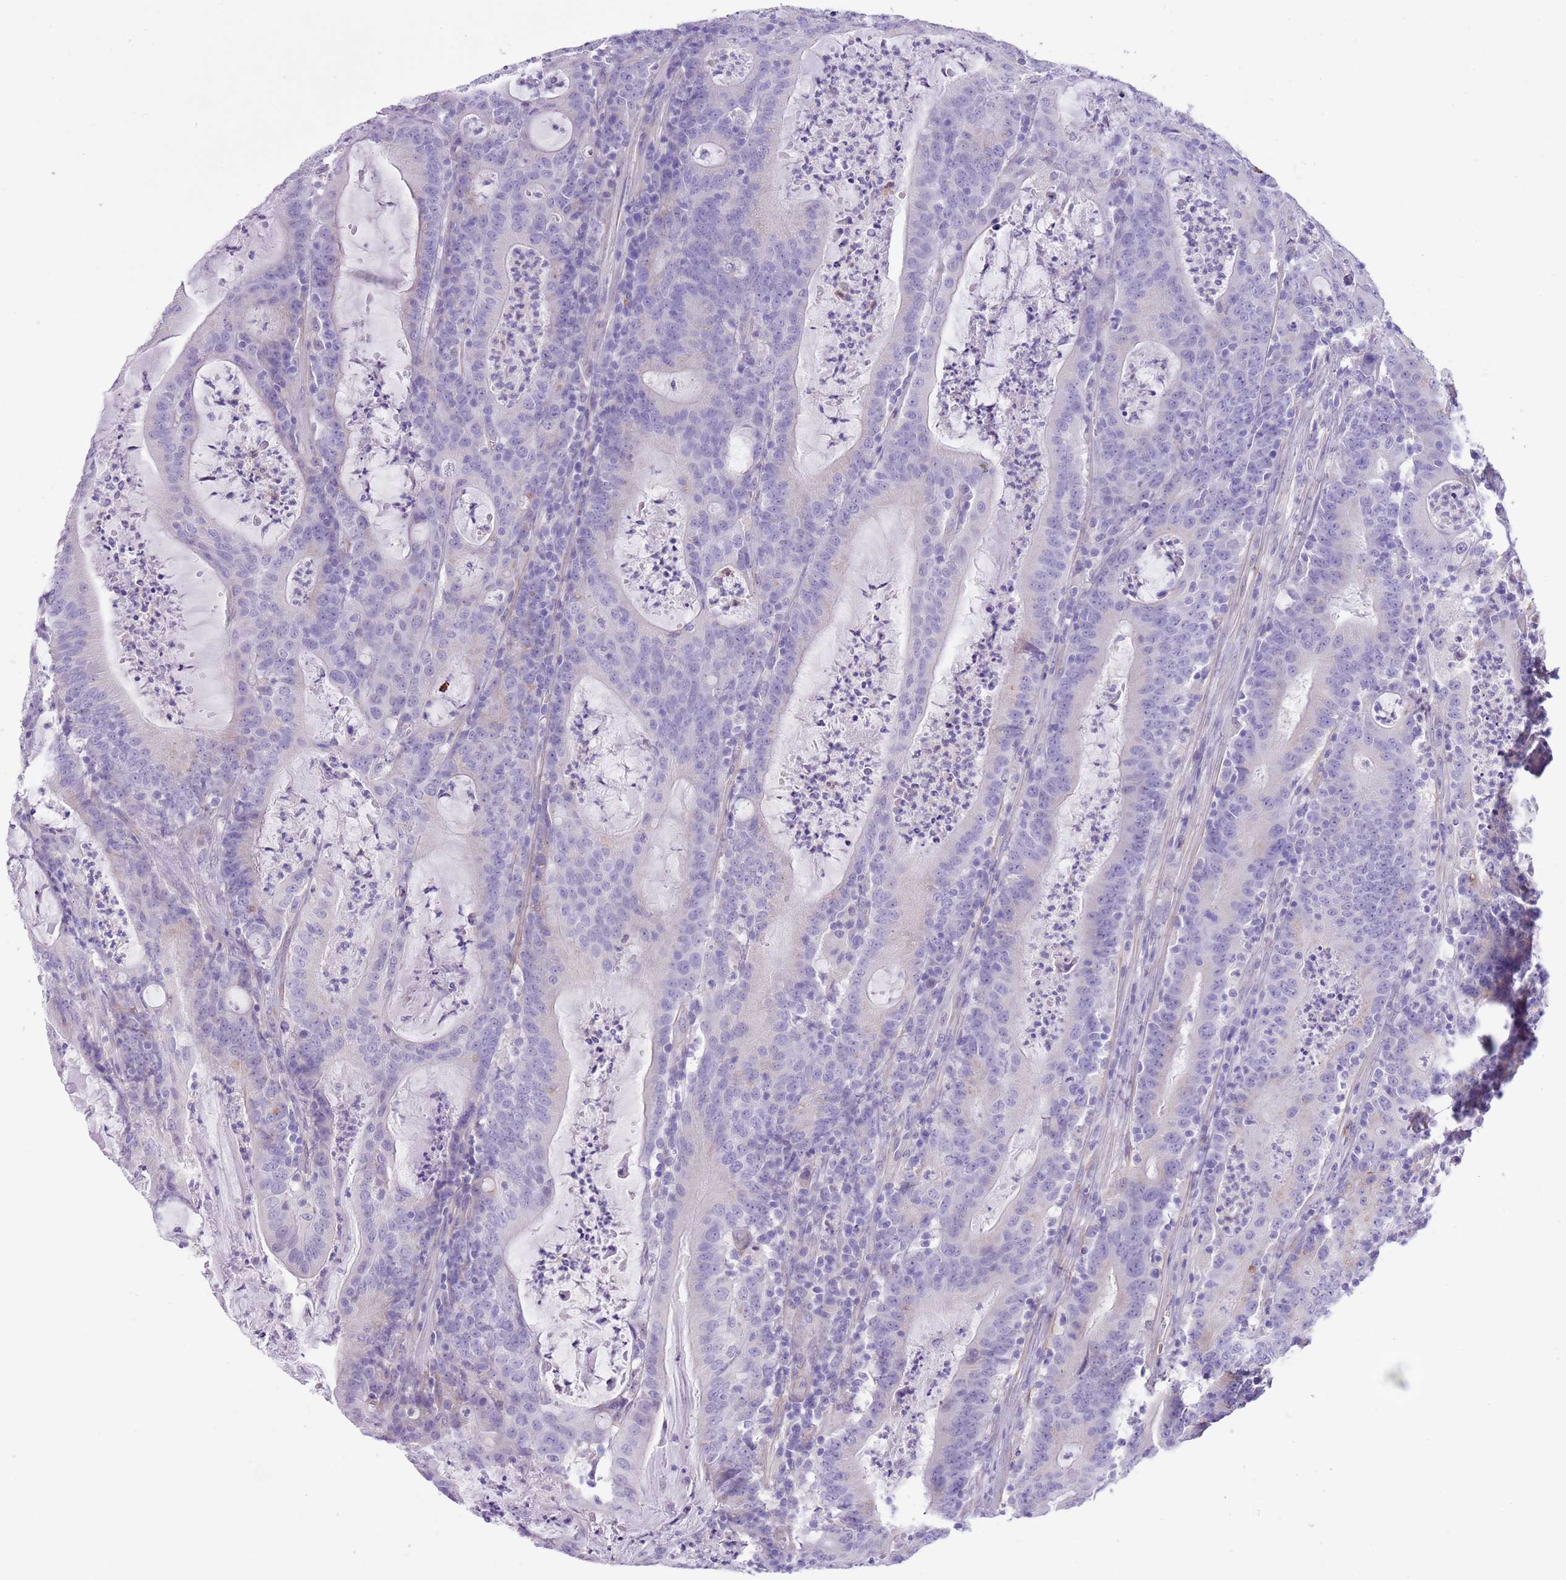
{"staining": {"intensity": "negative", "quantity": "none", "location": "none"}, "tissue": "colorectal cancer", "cell_type": "Tumor cells", "image_type": "cancer", "snomed": [{"axis": "morphology", "description": "Adenocarcinoma, NOS"}, {"axis": "topography", "description": "Colon"}], "caption": "Immunohistochemical staining of human adenocarcinoma (colorectal) displays no significant expression in tumor cells. (DAB (3,3'-diaminobenzidine) IHC with hematoxylin counter stain).", "gene": "TSGA13", "patient": {"sex": "male", "age": 83}}